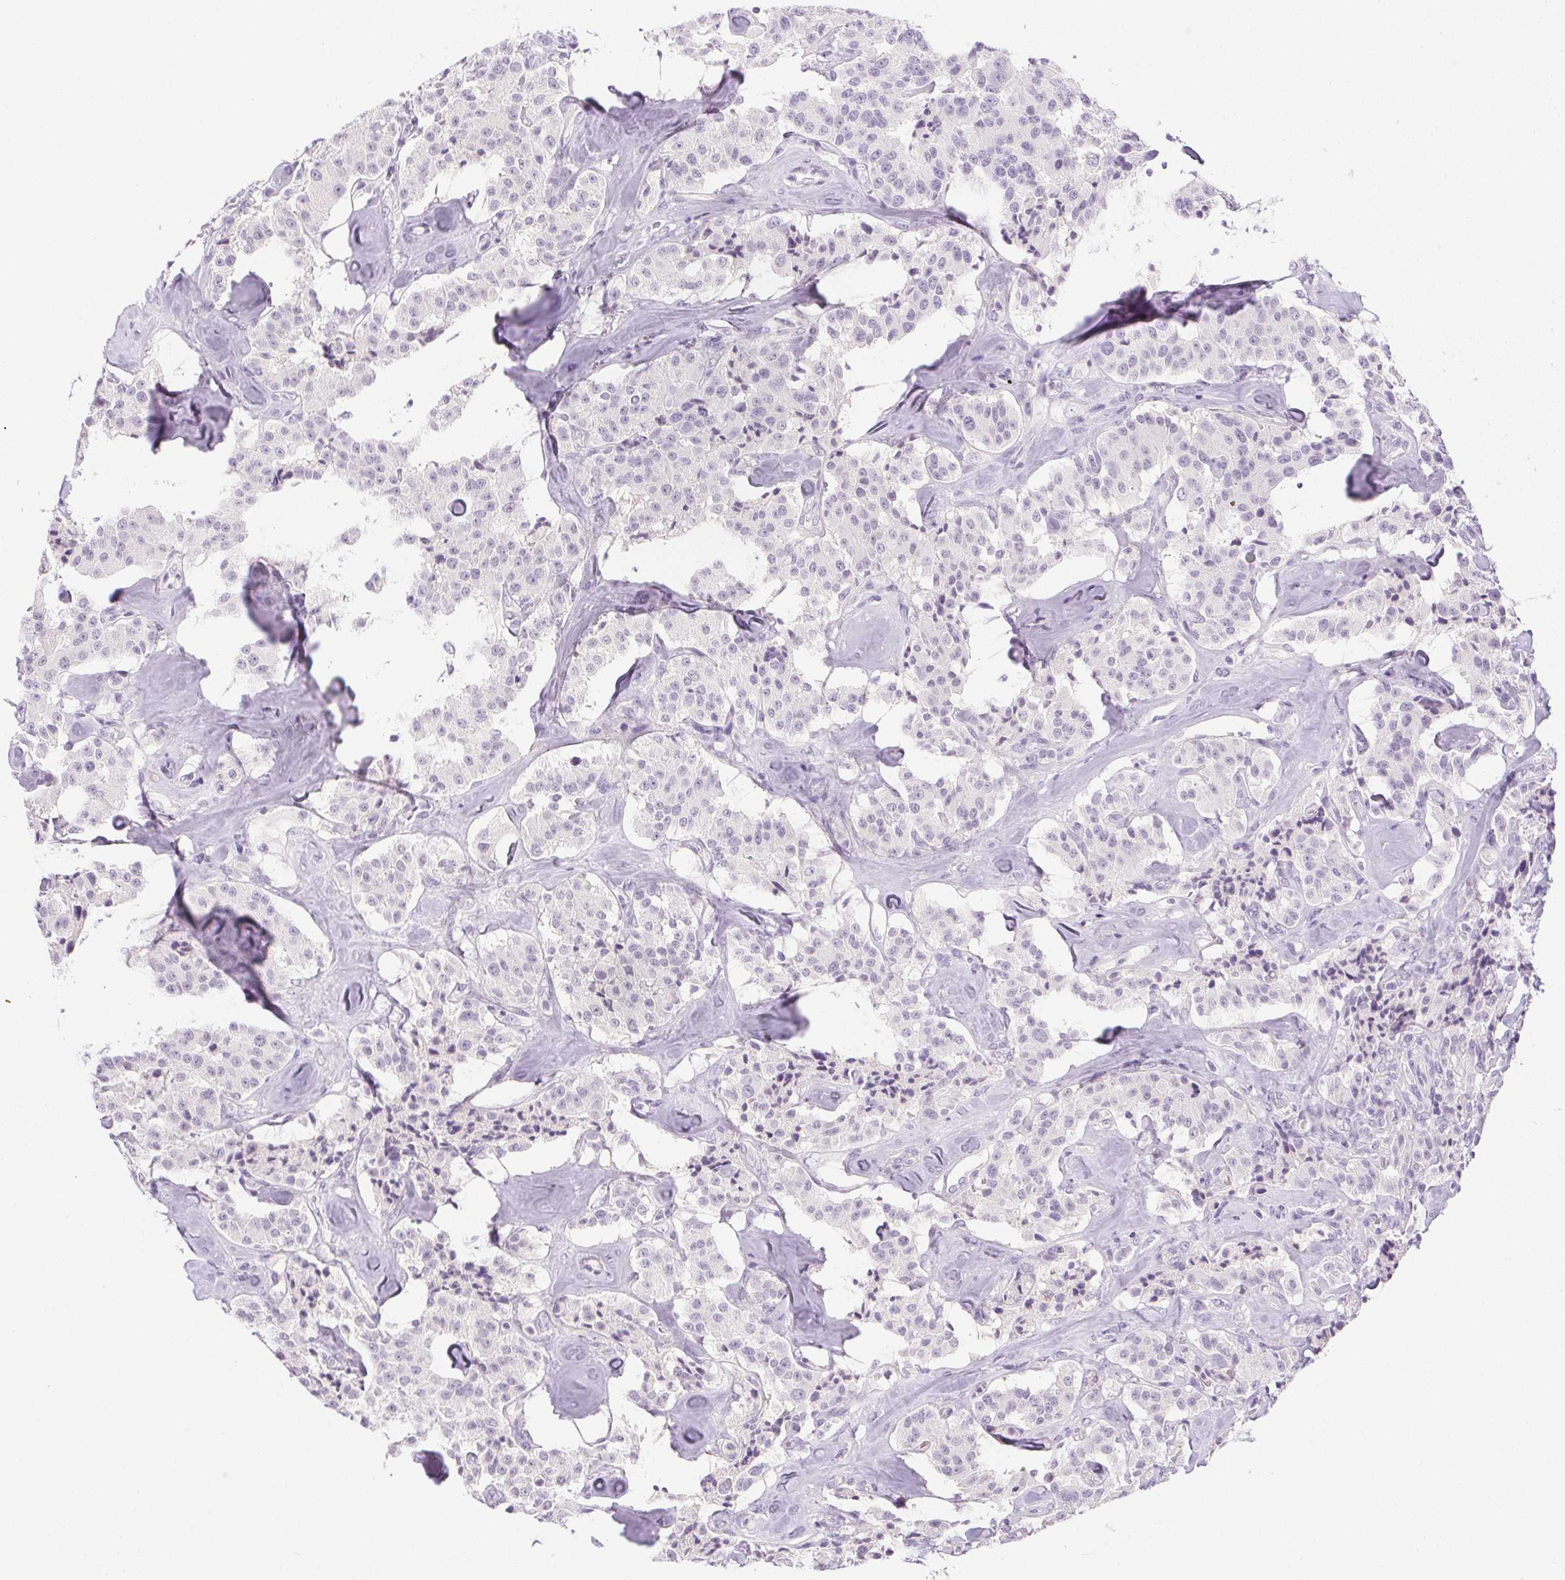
{"staining": {"intensity": "negative", "quantity": "none", "location": "none"}, "tissue": "carcinoid", "cell_type": "Tumor cells", "image_type": "cancer", "snomed": [{"axis": "morphology", "description": "Carcinoid, malignant, NOS"}, {"axis": "topography", "description": "Pancreas"}], "caption": "Tumor cells are negative for protein expression in human carcinoid.", "gene": "PRL", "patient": {"sex": "male", "age": 41}}